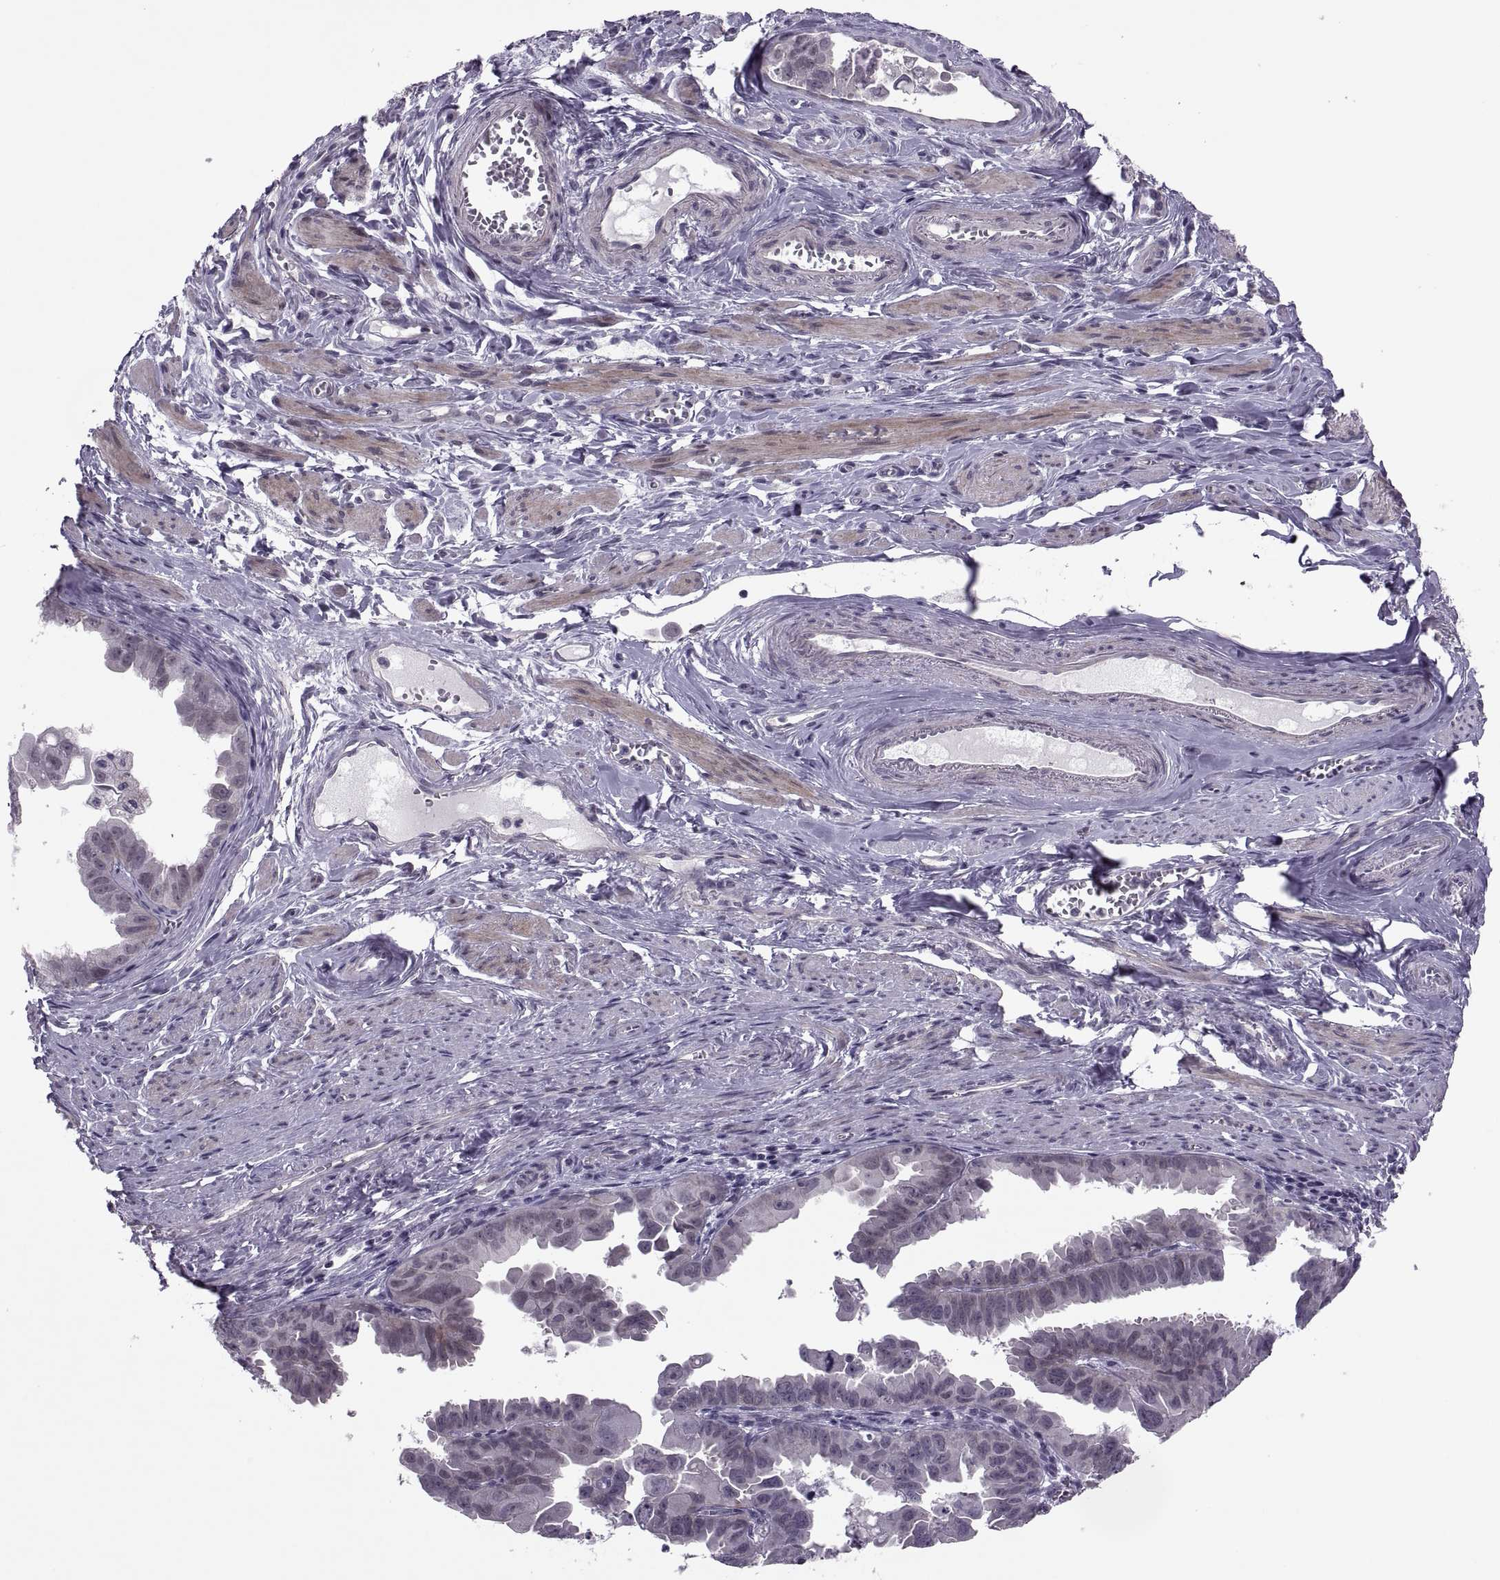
{"staining": {"intensity": "weak", "quantity": "25%-75%", "location": "cytoplasmic/membranous"}, "tissue": "ovarian cancer", "cell_type": "Tumor cells", "image_type": "cancer", "snomed": [{"axis": "morphology", "description": "Carcinoma, endometroid"}, {"axis": "topography", "description": "Ovary"}], "caption": "Immunohistochemical staining of ovarian cancer shows low levels of weak cytoplasmic/membranous positivity in approximately 25%-75% of tumor cells. The staining was performed using DAB, with brown indicating positive protein expression. Nuclei are stained blue with hematoxylin.", "gene": "ODF3", "patient": {"sex": "female", "age": 85}}